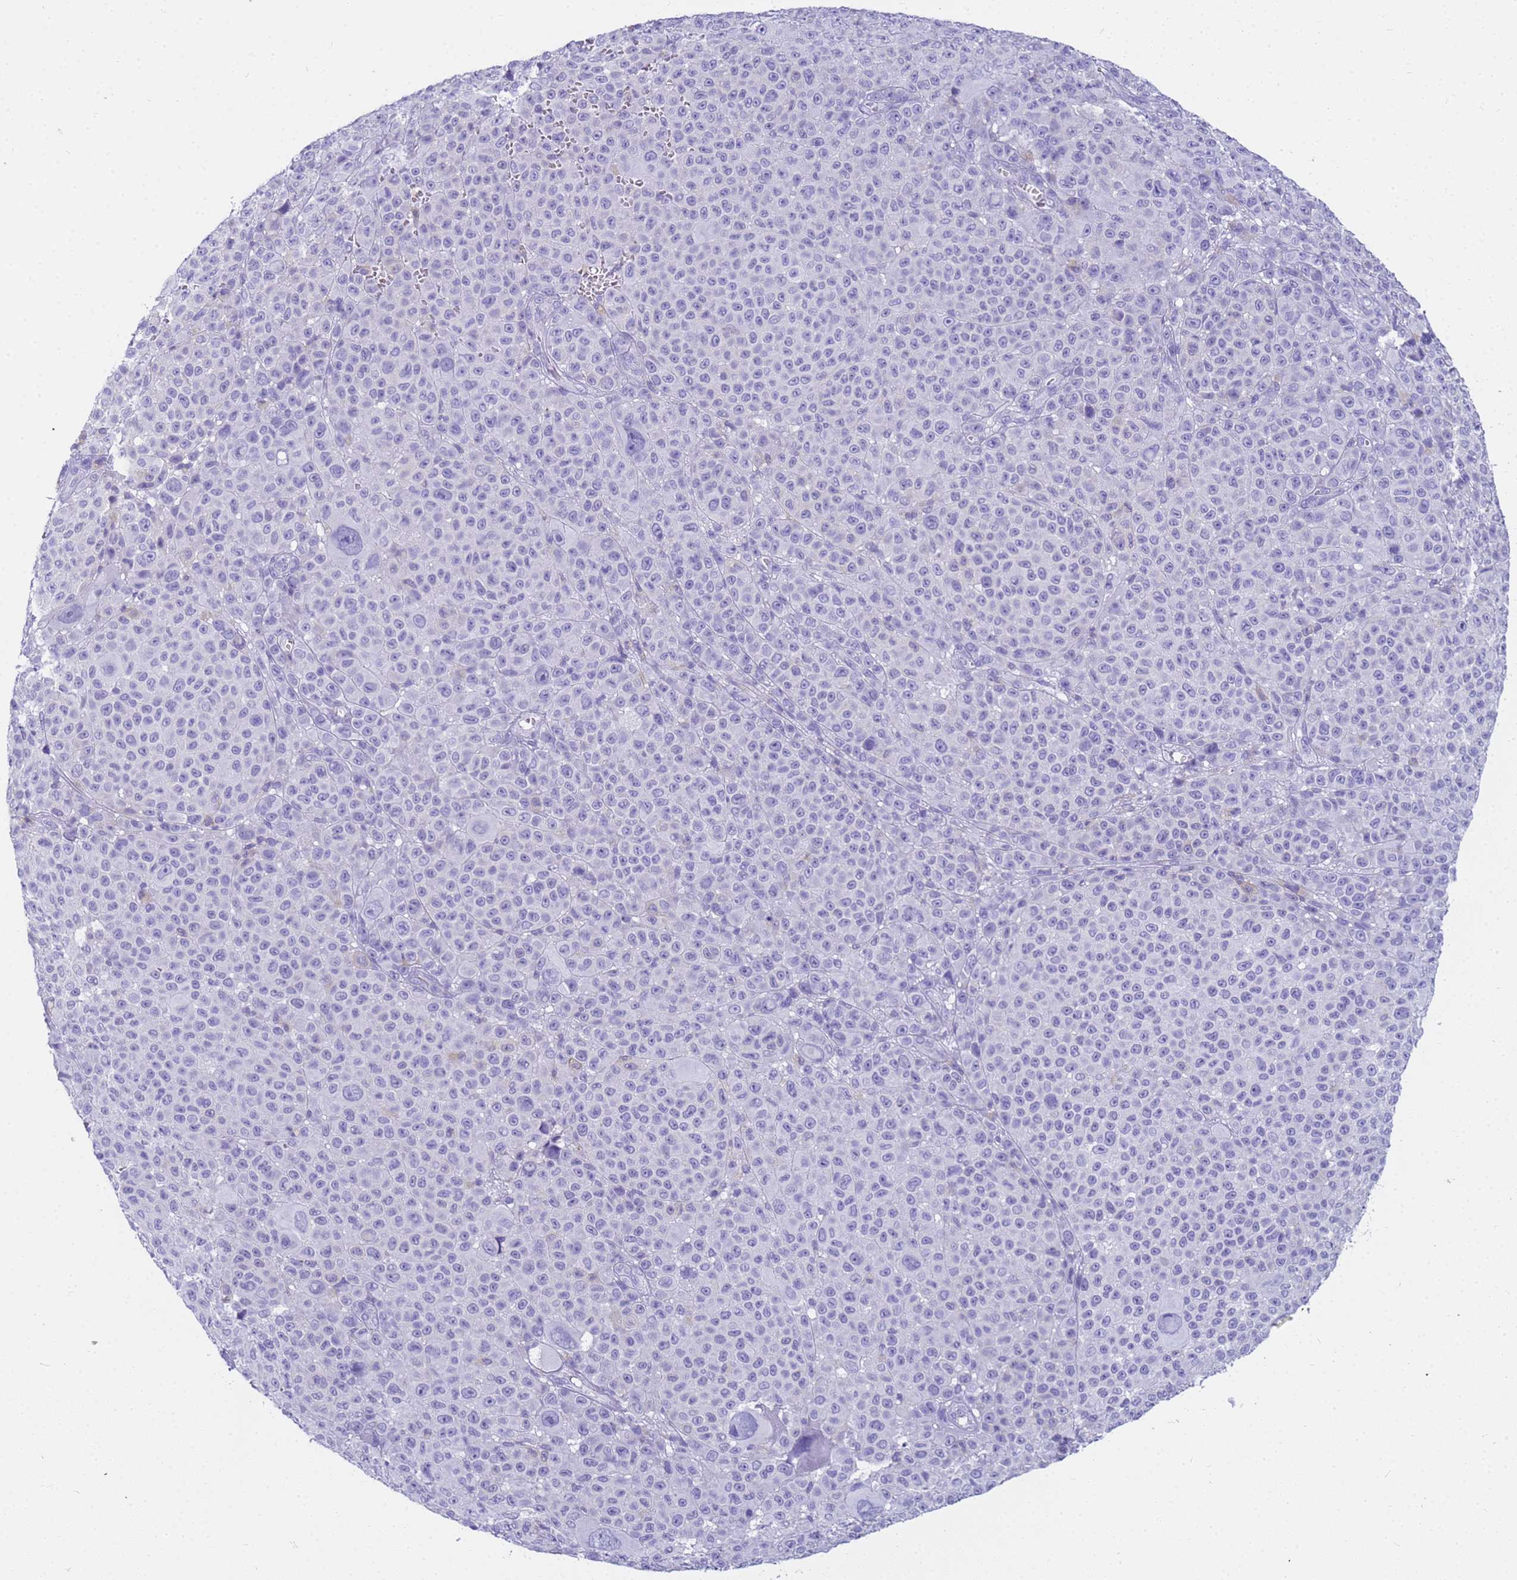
{"staining": {"intensity": "negative", "quantity": "none", "location": "none"}, "tissue": "melanoma", "cell_type": "Tumor cells", "image_type": "cancer", "snomed": [{"axis": "morphology", "description": "Malignant melanoma, NOS"}, {"axis": "topography", "description": "Skin"}], "caption": "The photomicrograph reveals no staining of tumor cells in melanoma. (DAB (3,3'-diaminobenzidine) immunohistochemistry (IHC), high magnification).", "gene": "RNASE2", "patient": {"sex": "female", "age": 94}}